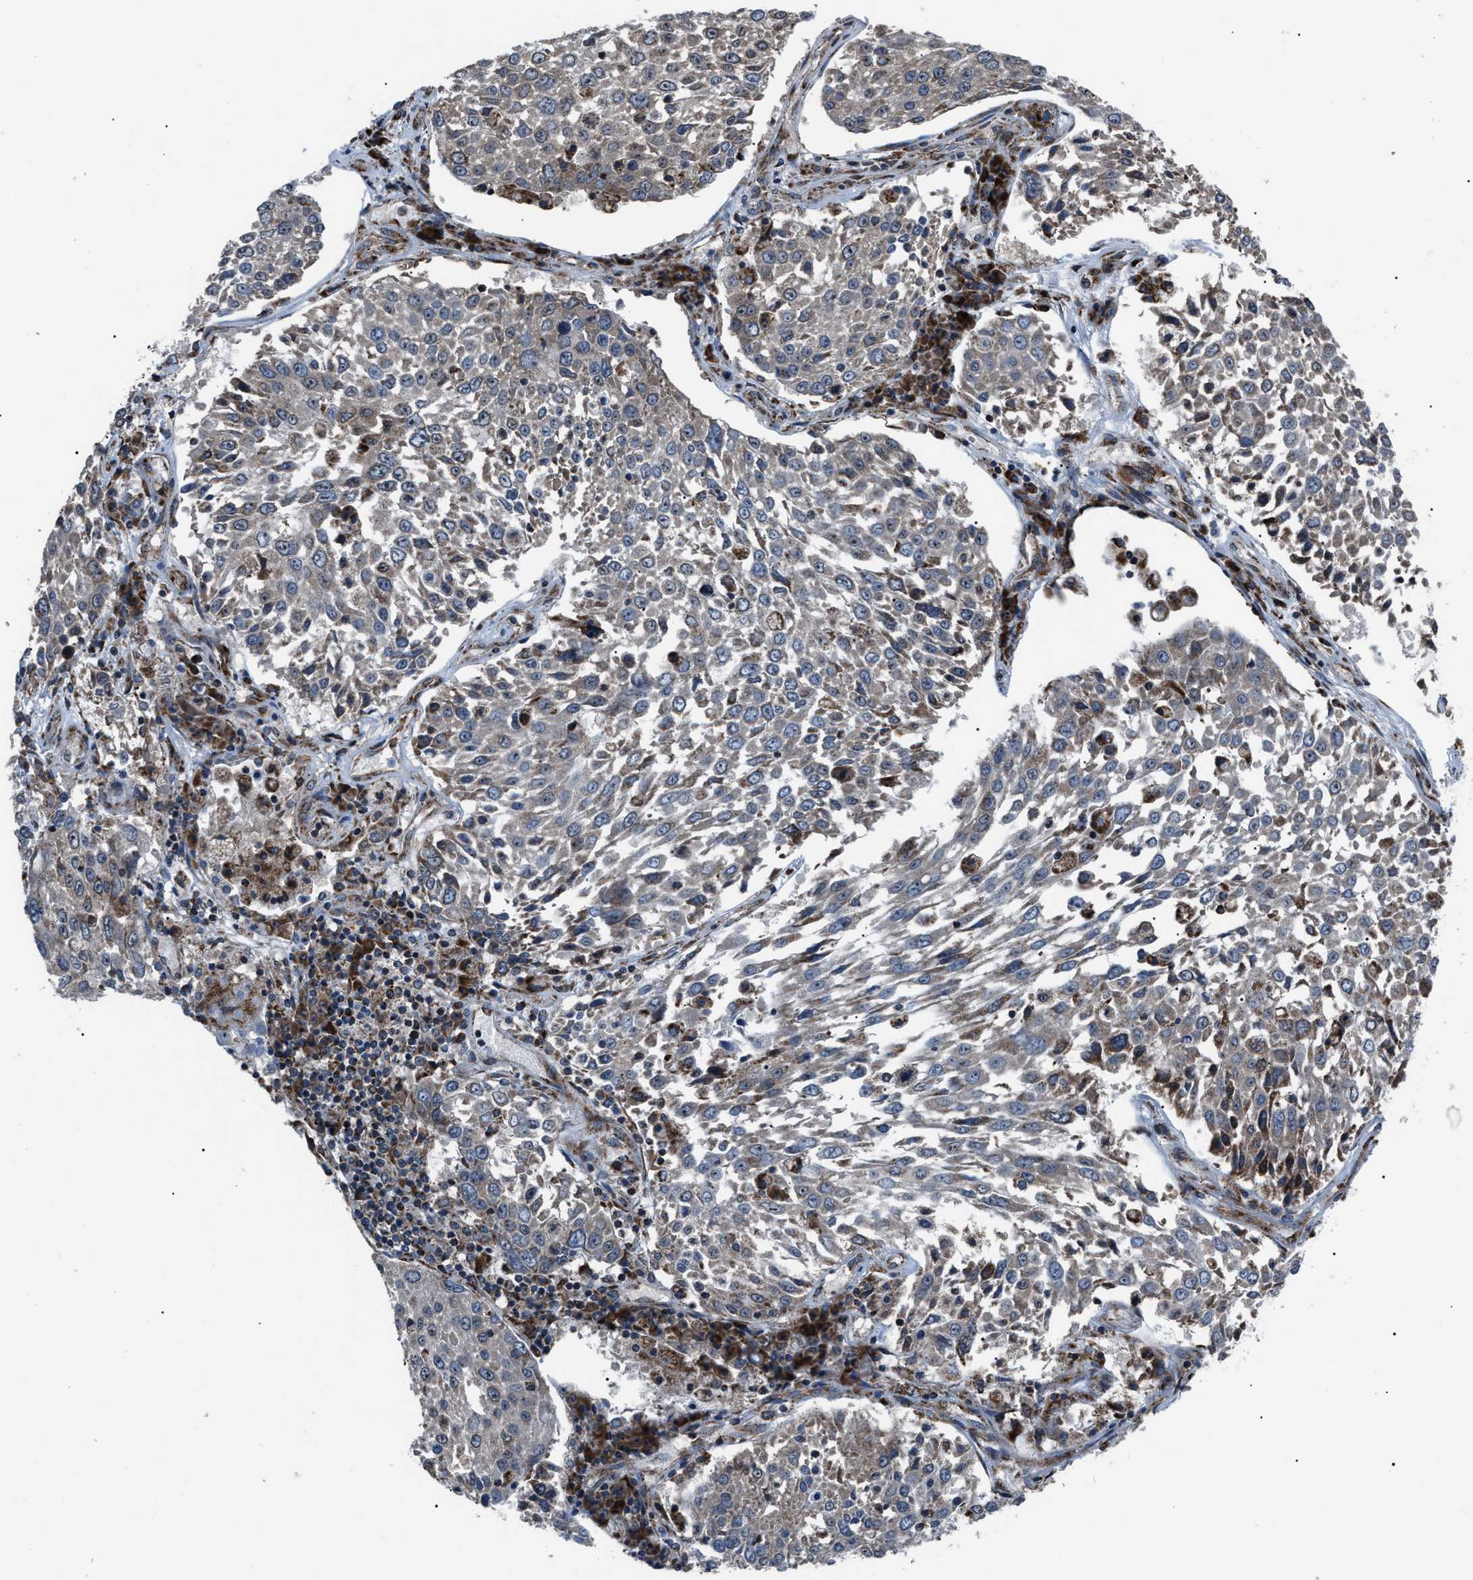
{"staining": {"intensity": "weak", "quantity": "<25%", "location": "cytoplasmic/membranous"}, "tissue": "lung cancer", "cell_type": "Tumor cells", "image_type": "cancer", "snomed": [{"axis": "morphology", "description": "Squamous cell carcinoma, NOS"}, {"axis": "topography", "description": "Lung"}], "caption": "The immunohistochemistry histopathology image has no significant expression in tumor cells of lung squamous cell carcinoma tissue. (Immunohistochemistry (ihc), brightfield microscopy, high magnification).", "gene": "AGO2", "patient": {"sex": "male", "age": 65}}